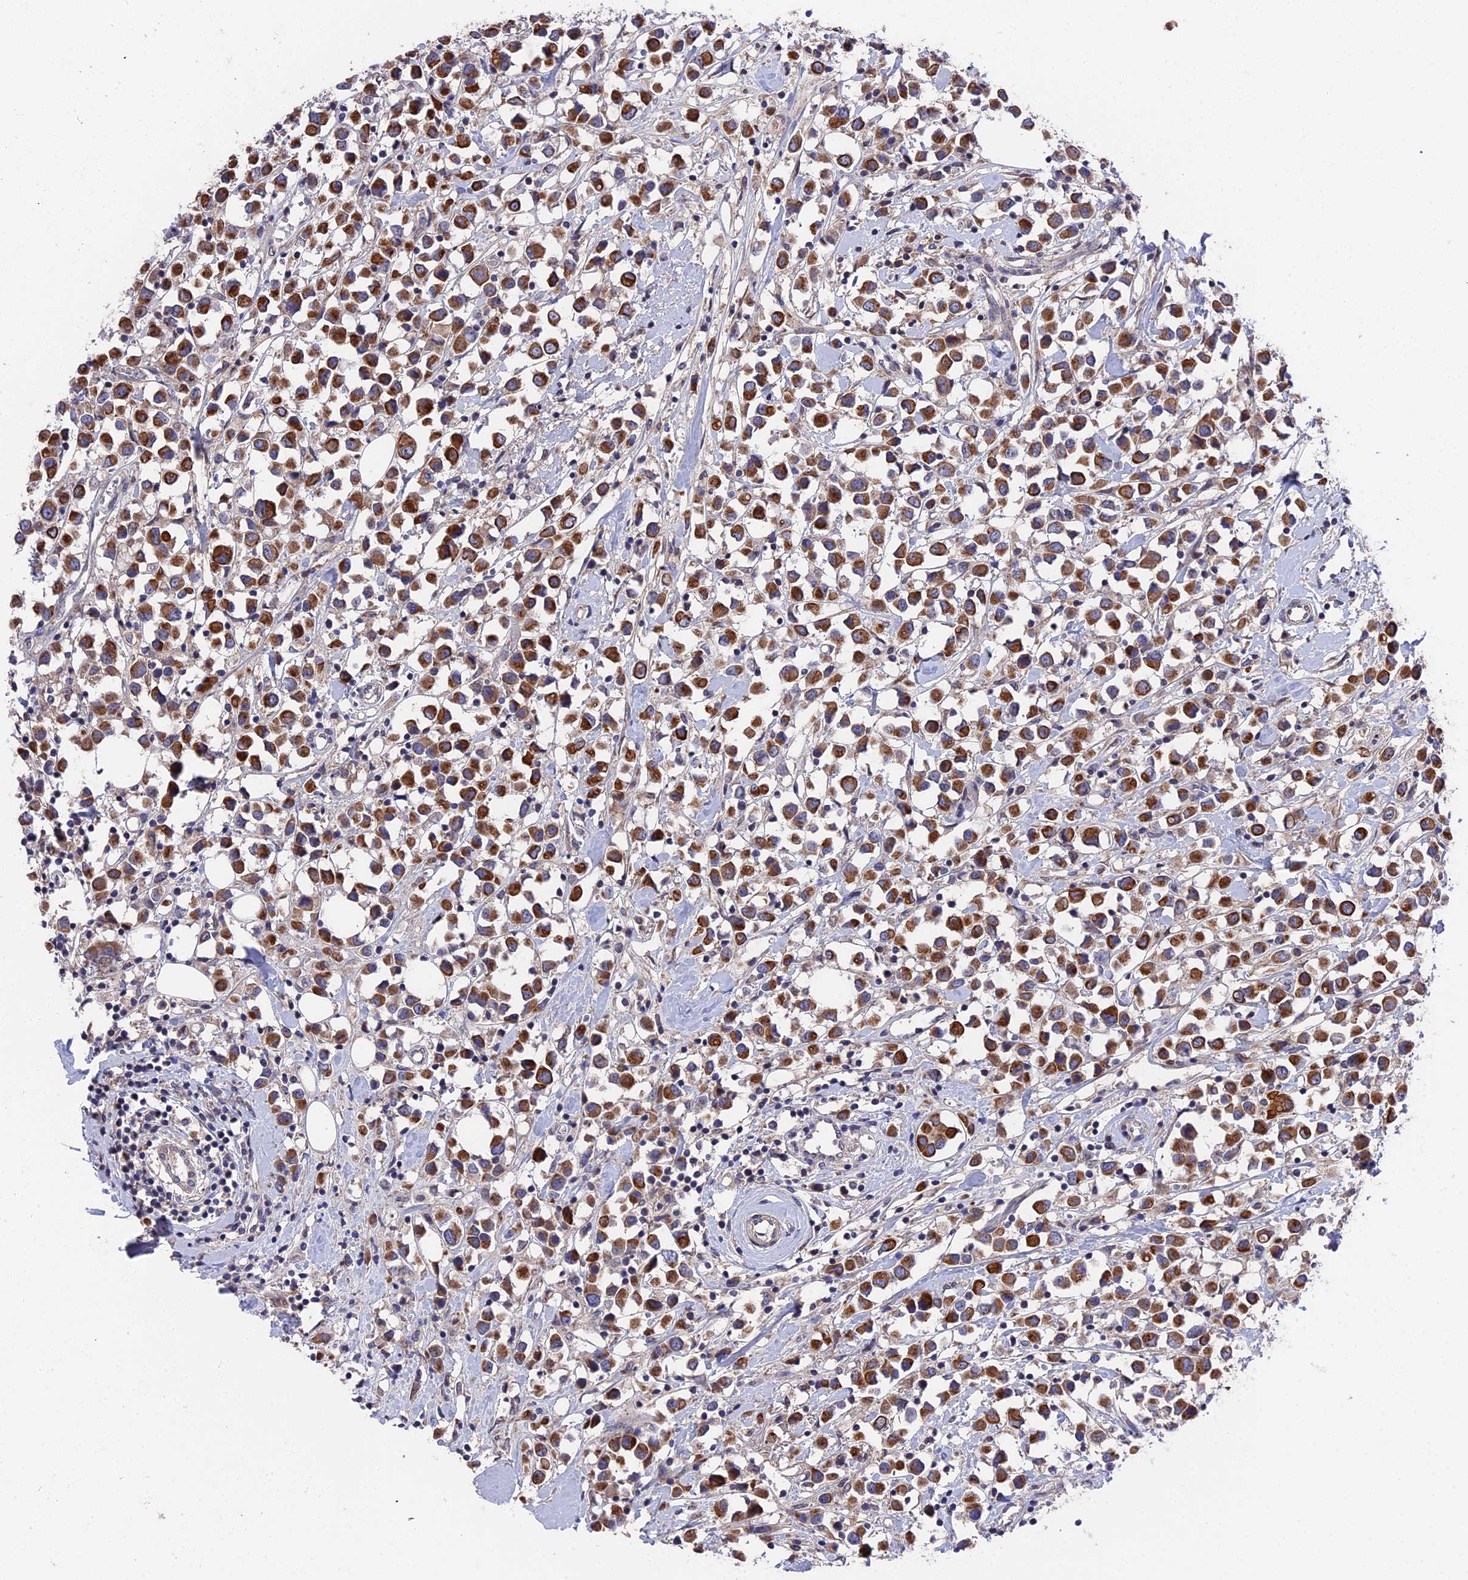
{"staining": {"intensity": "strong", "quantity": ">75%", "location": "cytoplasmic/membranous"}, "tissue": "breast cancer", "cell_type": "Tumor cells", "image_type": "cancer", "snomed": [{"axis": "morphology", "description": "Duct carcinoma"}, {"axis": "topography", "description": "Breast"}], "caption": "Immunohistochemistry histopathology image of neoplastic tissue: breast cancer (infiltrating ductal carcinoma) stained using immunohistochemistry exhibits high levels of strong protein expression localized specifically in the cytoplasmic/membranous of tumor cells, appearing as a cytoplasmic/membranous brown color.", "gene": "ZCCHC2", "patient": {"sex": "female", "age": 61}}